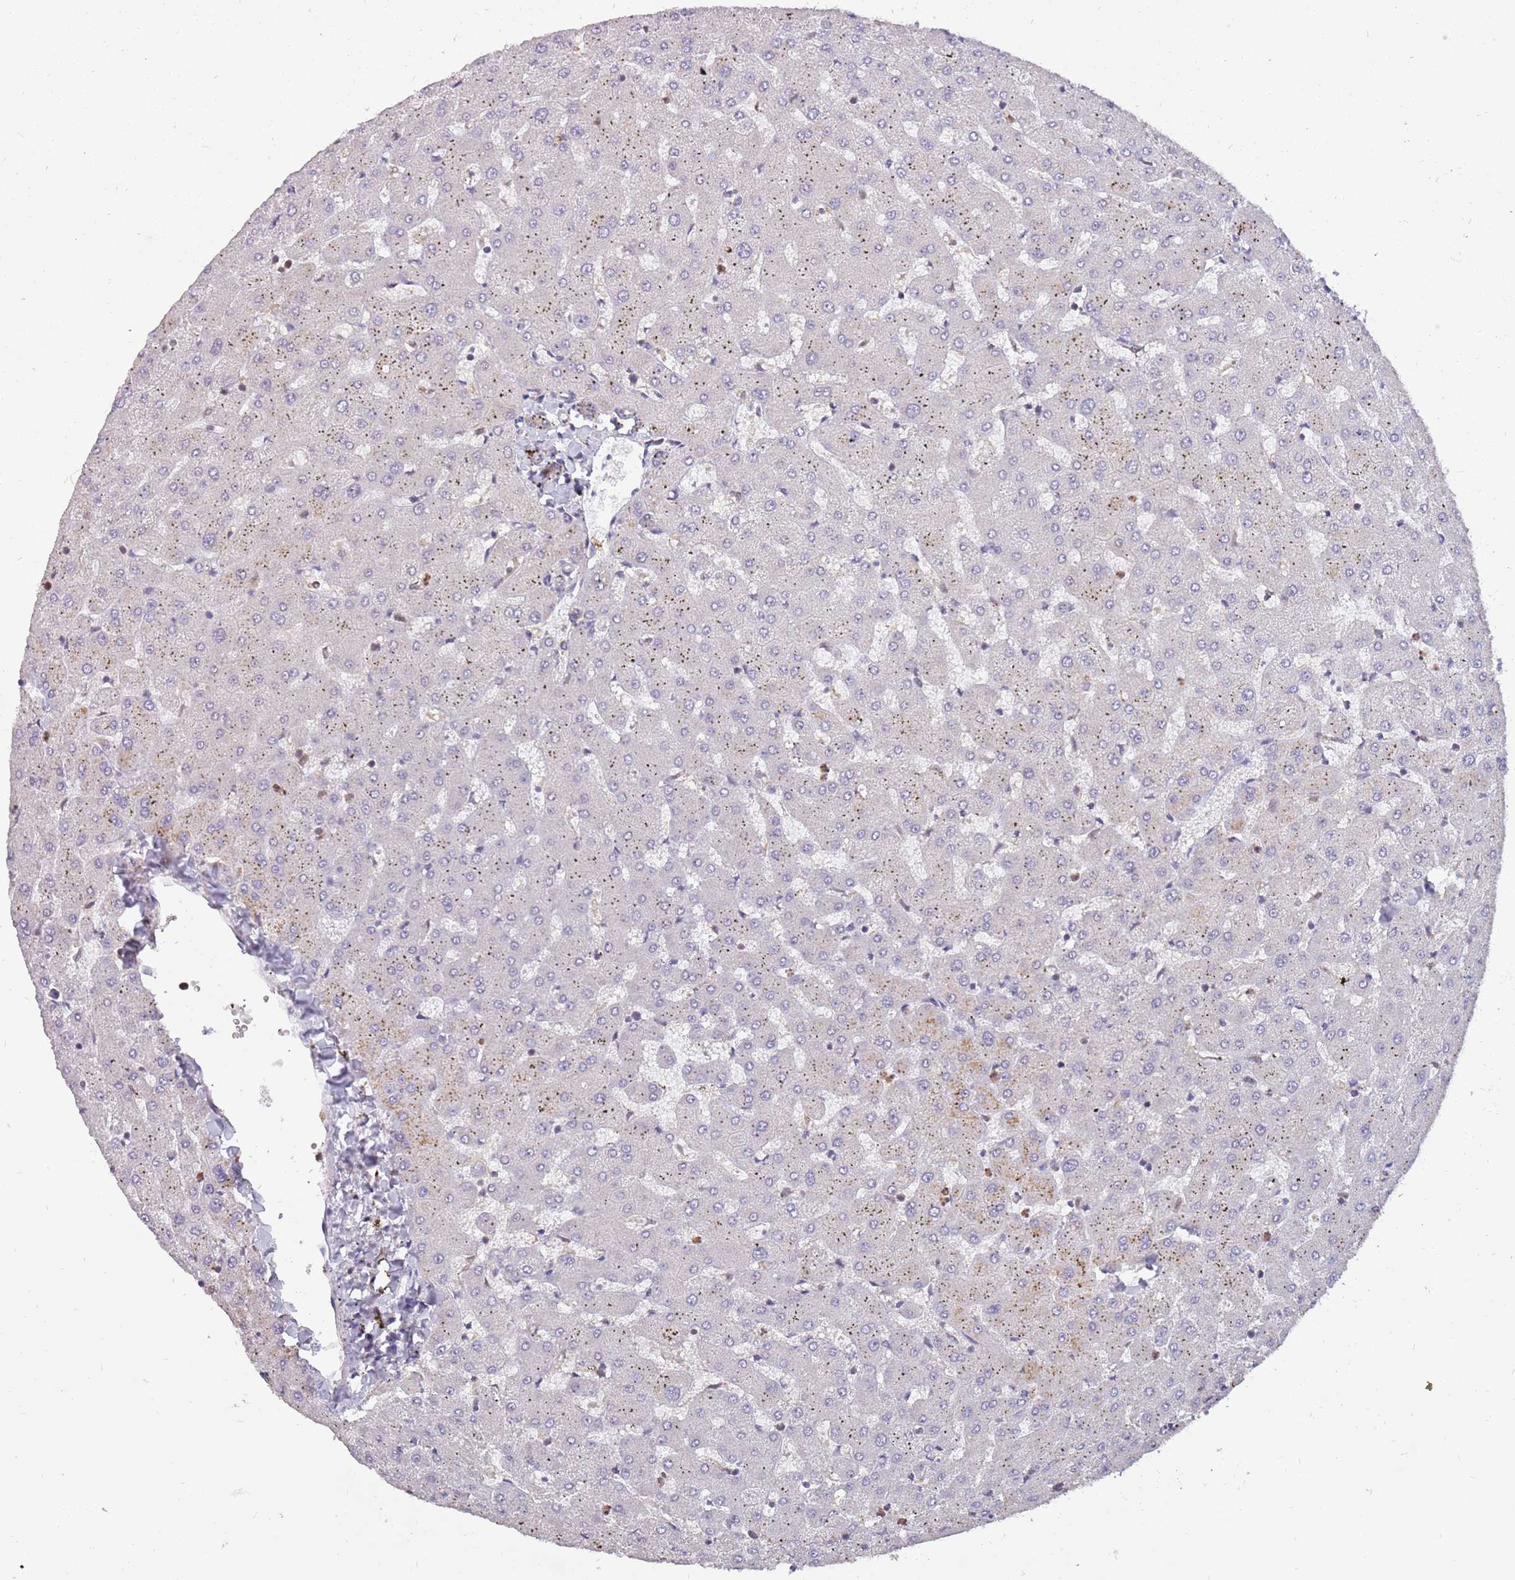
{"staining": {"intensity": "negative", "quantity": "none", "location": "none"}, "tissue": "liver", "cell_type": "Cholangiocytes", "image_type": "normal", "snomed": [{"axis": "morphology", "description": "Normal tissue, NOS"}, {"axis": "topography", "description": "Liver"}], "caption": "This histopathology image is of unremarkable liver stained with IHC to label a protein in brown with the nuclei are counter-stained blue. There is no staining in cholangiocytes.", "gene": "GBP2", "patient": {"sex": "female", "age": 63}}